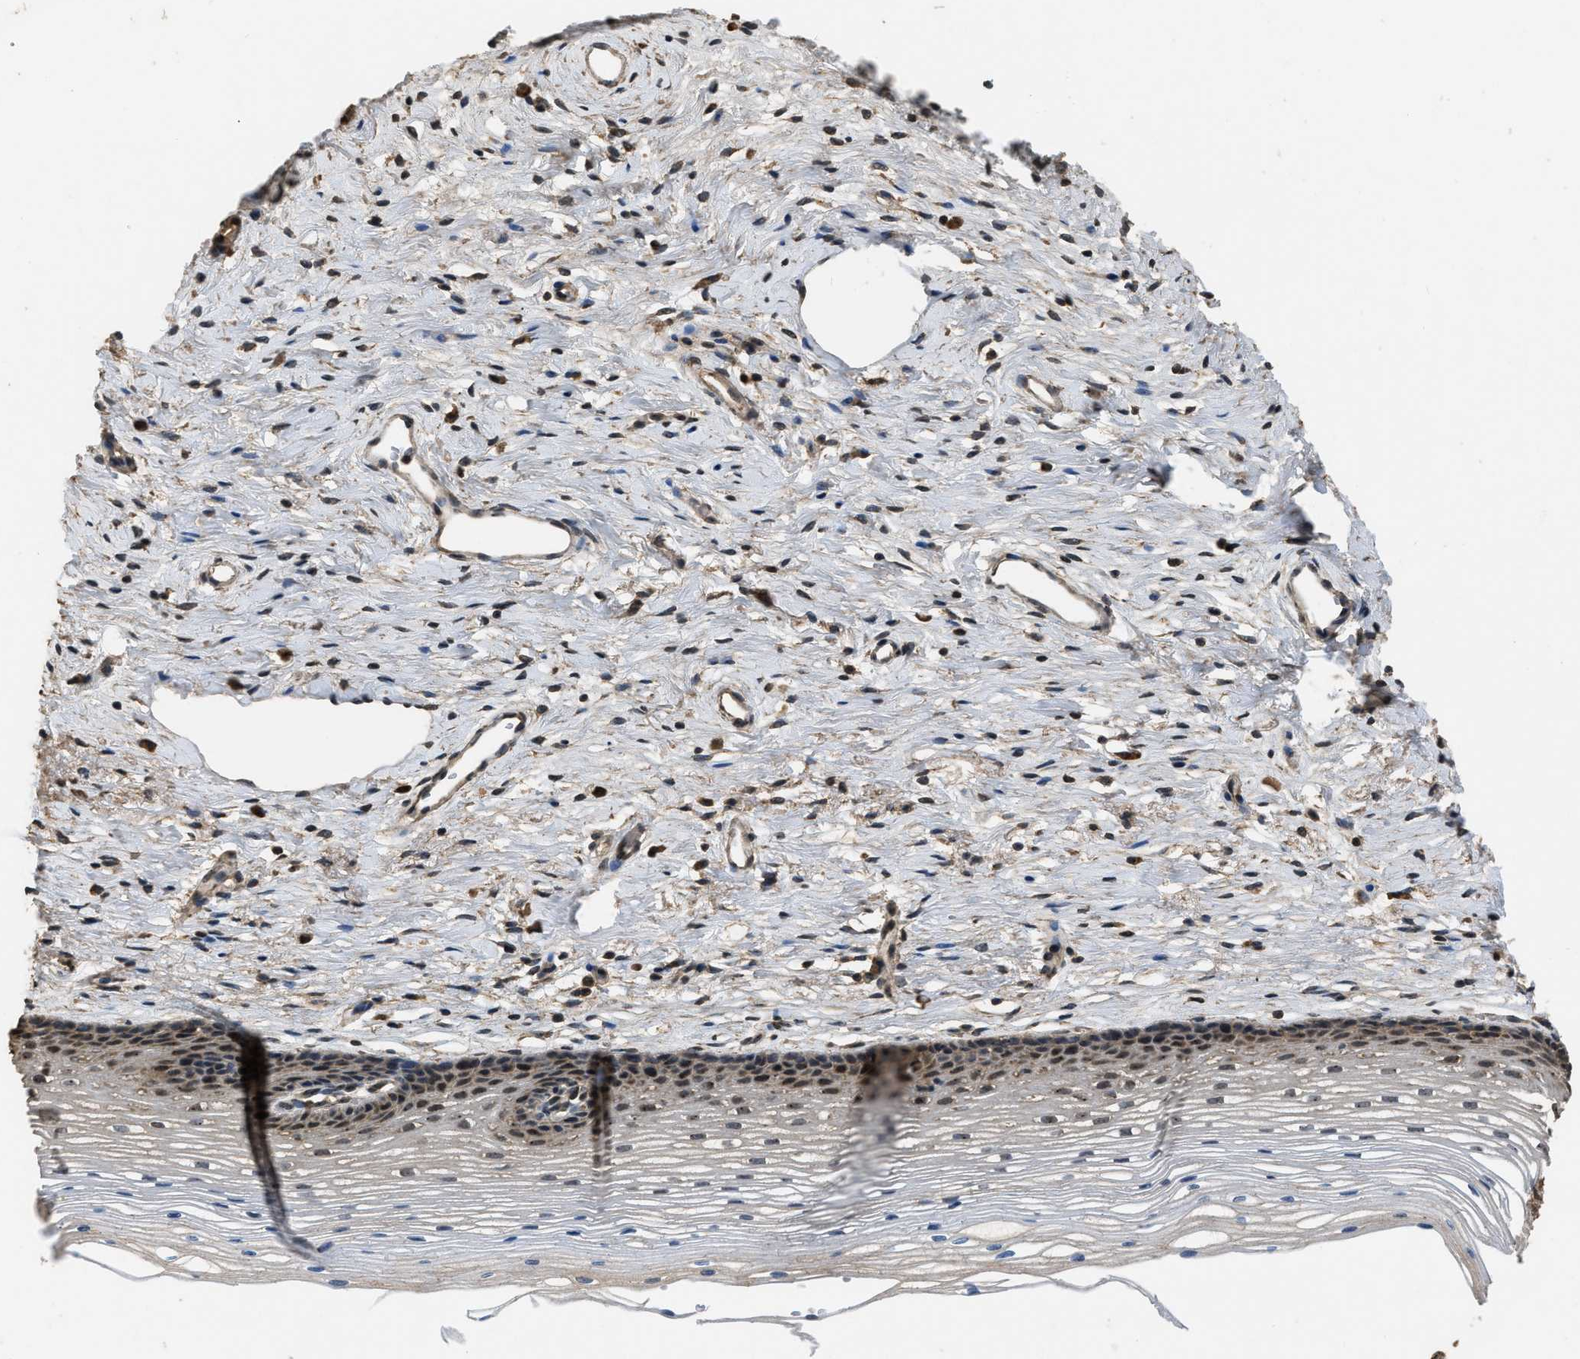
{"staining": {"intensity": "moderate", "quantity": ">75%", "location": "cytoplasmic/membranous,nuclear"}, "tissue": "cervix", "cell_type": "Glandular cells", "image_type": "normal", "snomed": [{"axis": "morphology", "description": "Normal tissue, NOS"}, {"axis": "topography", "description": "Cervix"}], "caption": "Immunohistochemical staining of benign human cervix demonstrates moderate cytoplasmic/membranous,nuclear protein expression in about >75% of glandular cells. (DAB (3,3'-diaminobenzidine) = brown stain, brightfield microscopy at high magnification).", "gene": "DENND6B", "patient": {"sex": "female", "age": 77}}